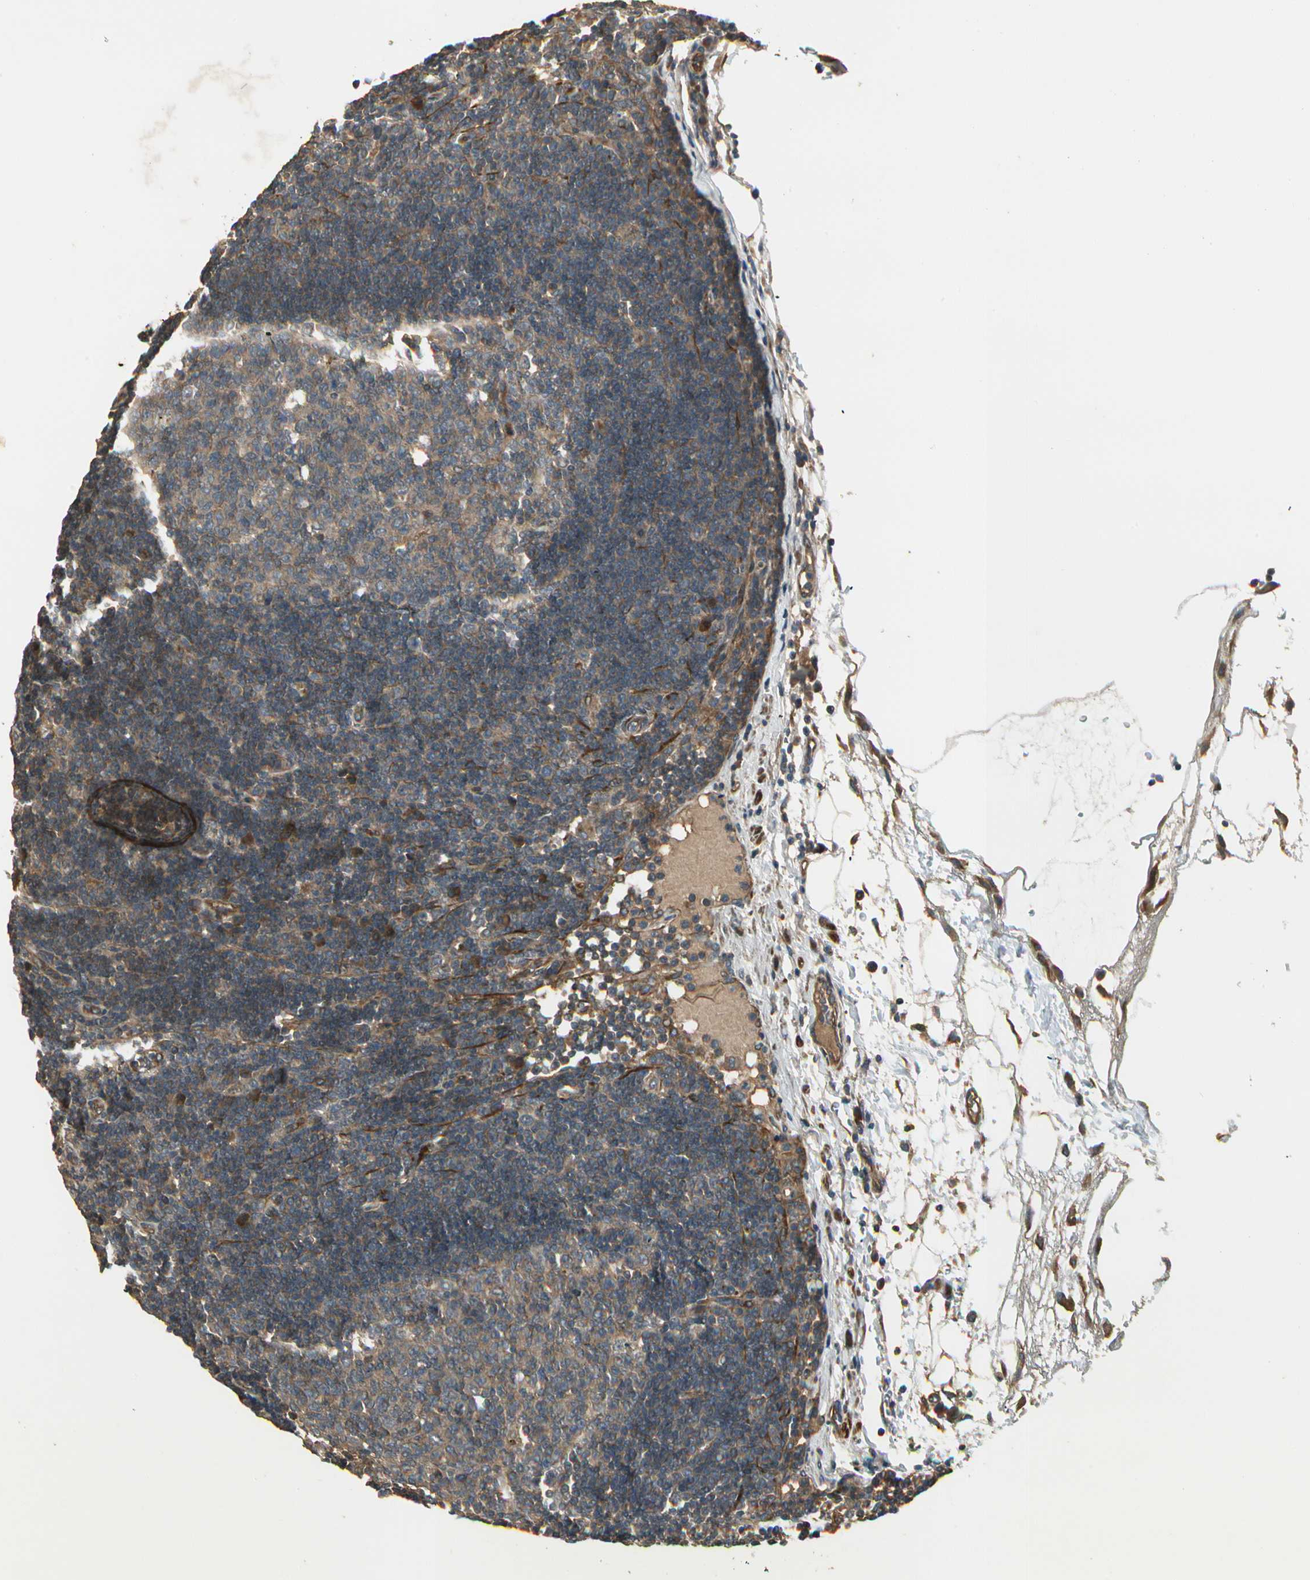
{"staining": {"intensity": "weak", "quantity": ">75%", "location": "cytoplasmic/membranous"}, "tissue": "lymph node", "cell_type": "Germinal center cells", "image_type": "normal", "snomed": [{"axis": "morphology", "description": "Normal tissue, NOS"}, {"axis": "morphology", "description": "Squamous cell carcinoma, metastatic, NOS"}, {"axis": "topography", "description": "Lymph node"}], "caption": "Immunohistochemical staining of benign lymph node displays weak cytoplasmic/membranous protein expression in about >75% of germinal center cells.", "gene": "ACVR1", "patient": {"sex": "female", "age": 53}}